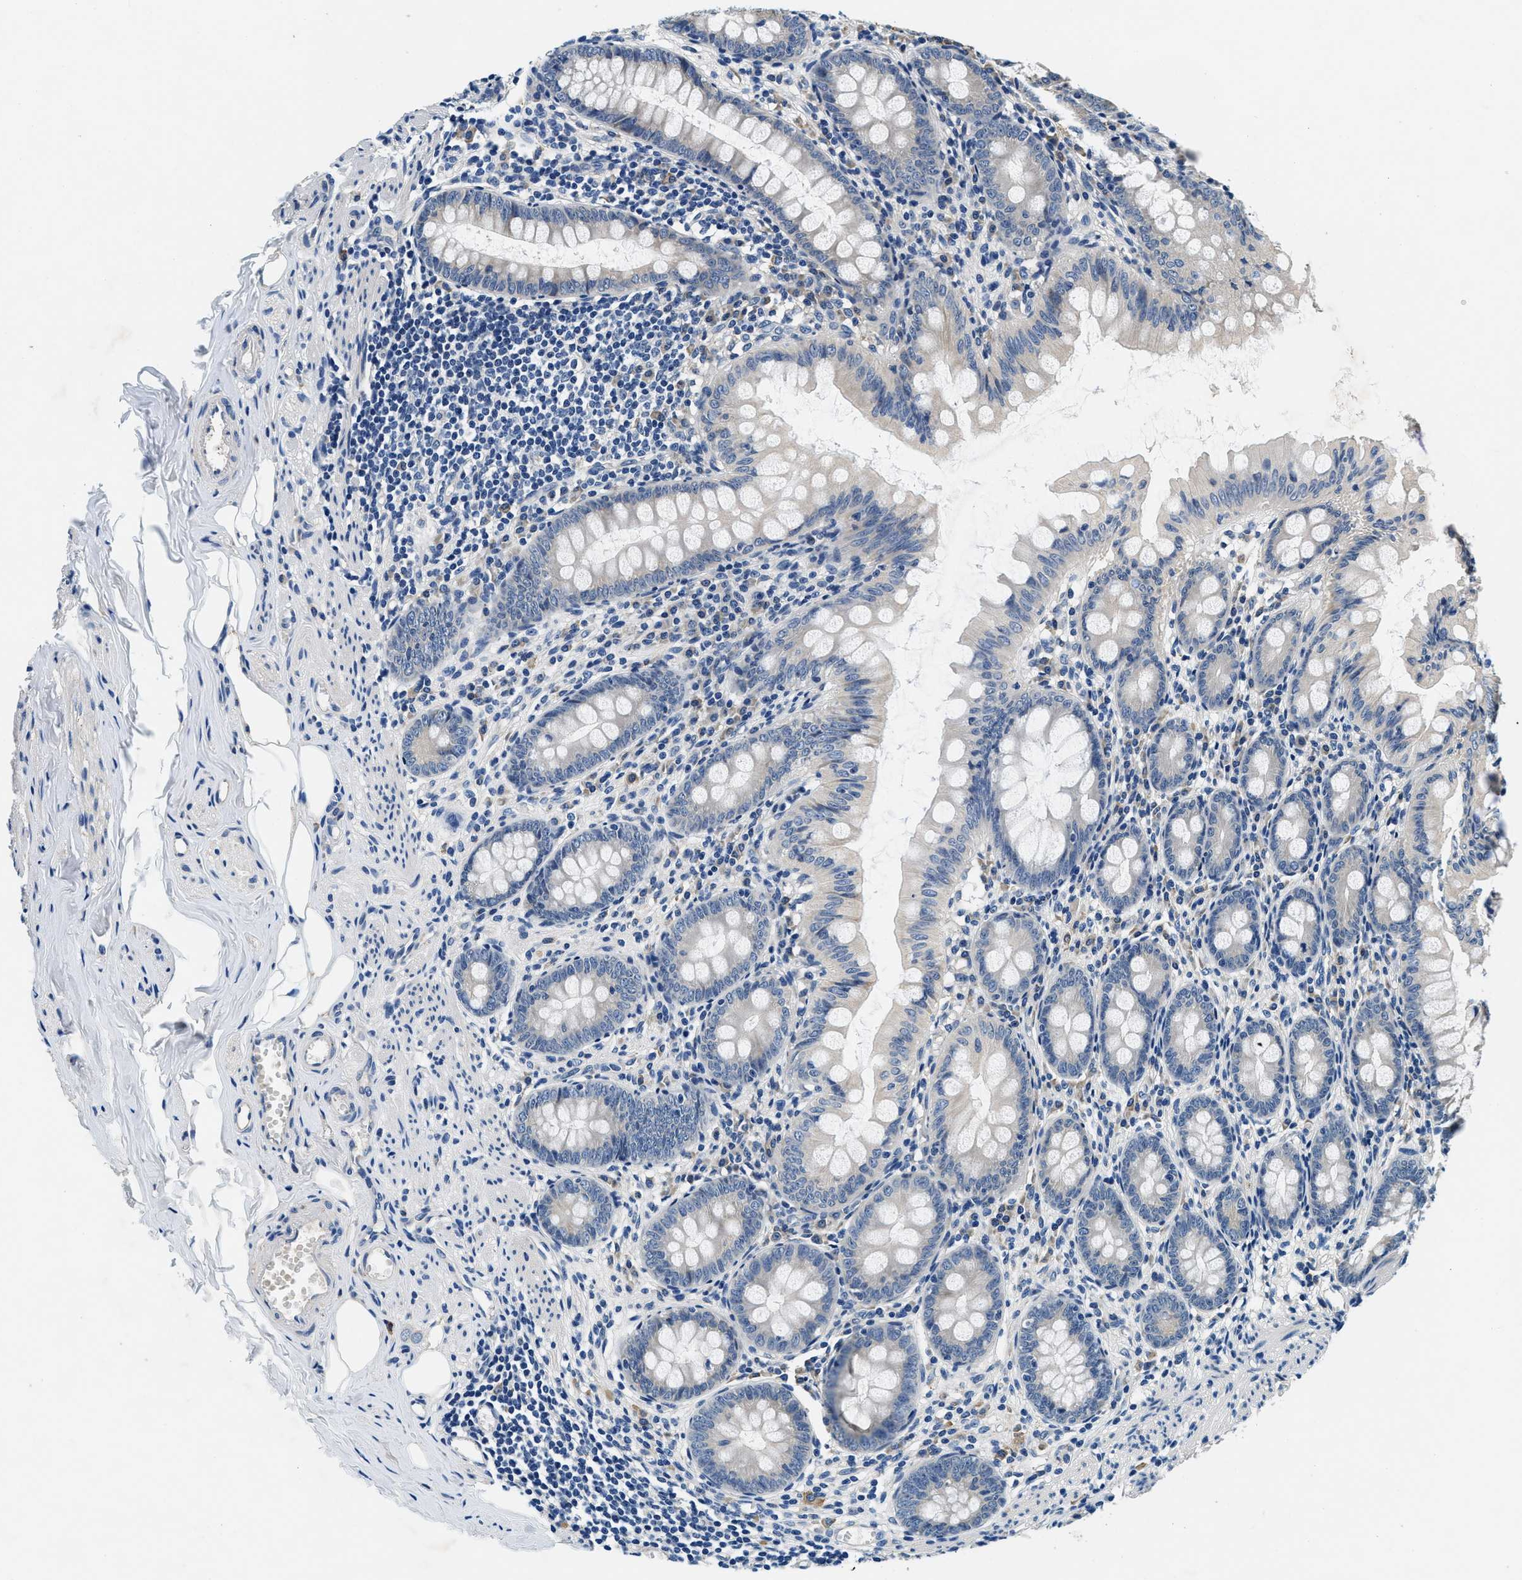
{"staining": {"intensity": "weak", "quantity": "<25%", "location": "cytoplasmic/membranous"}, "tissue": "appendix", "cell_type": "Glandular cells", "image_type": "normal", "snomed": [{"axis": "morphology", "description": "Normal tissue, NOS"}, {"axis": "topography", "description": "Appendix"}], "caption": "Appendix stained for a protein using IHC reveals no staining glandular cells.", "gene": "ALDH3A2", "patient": {"sex": "female", "age": 77}}